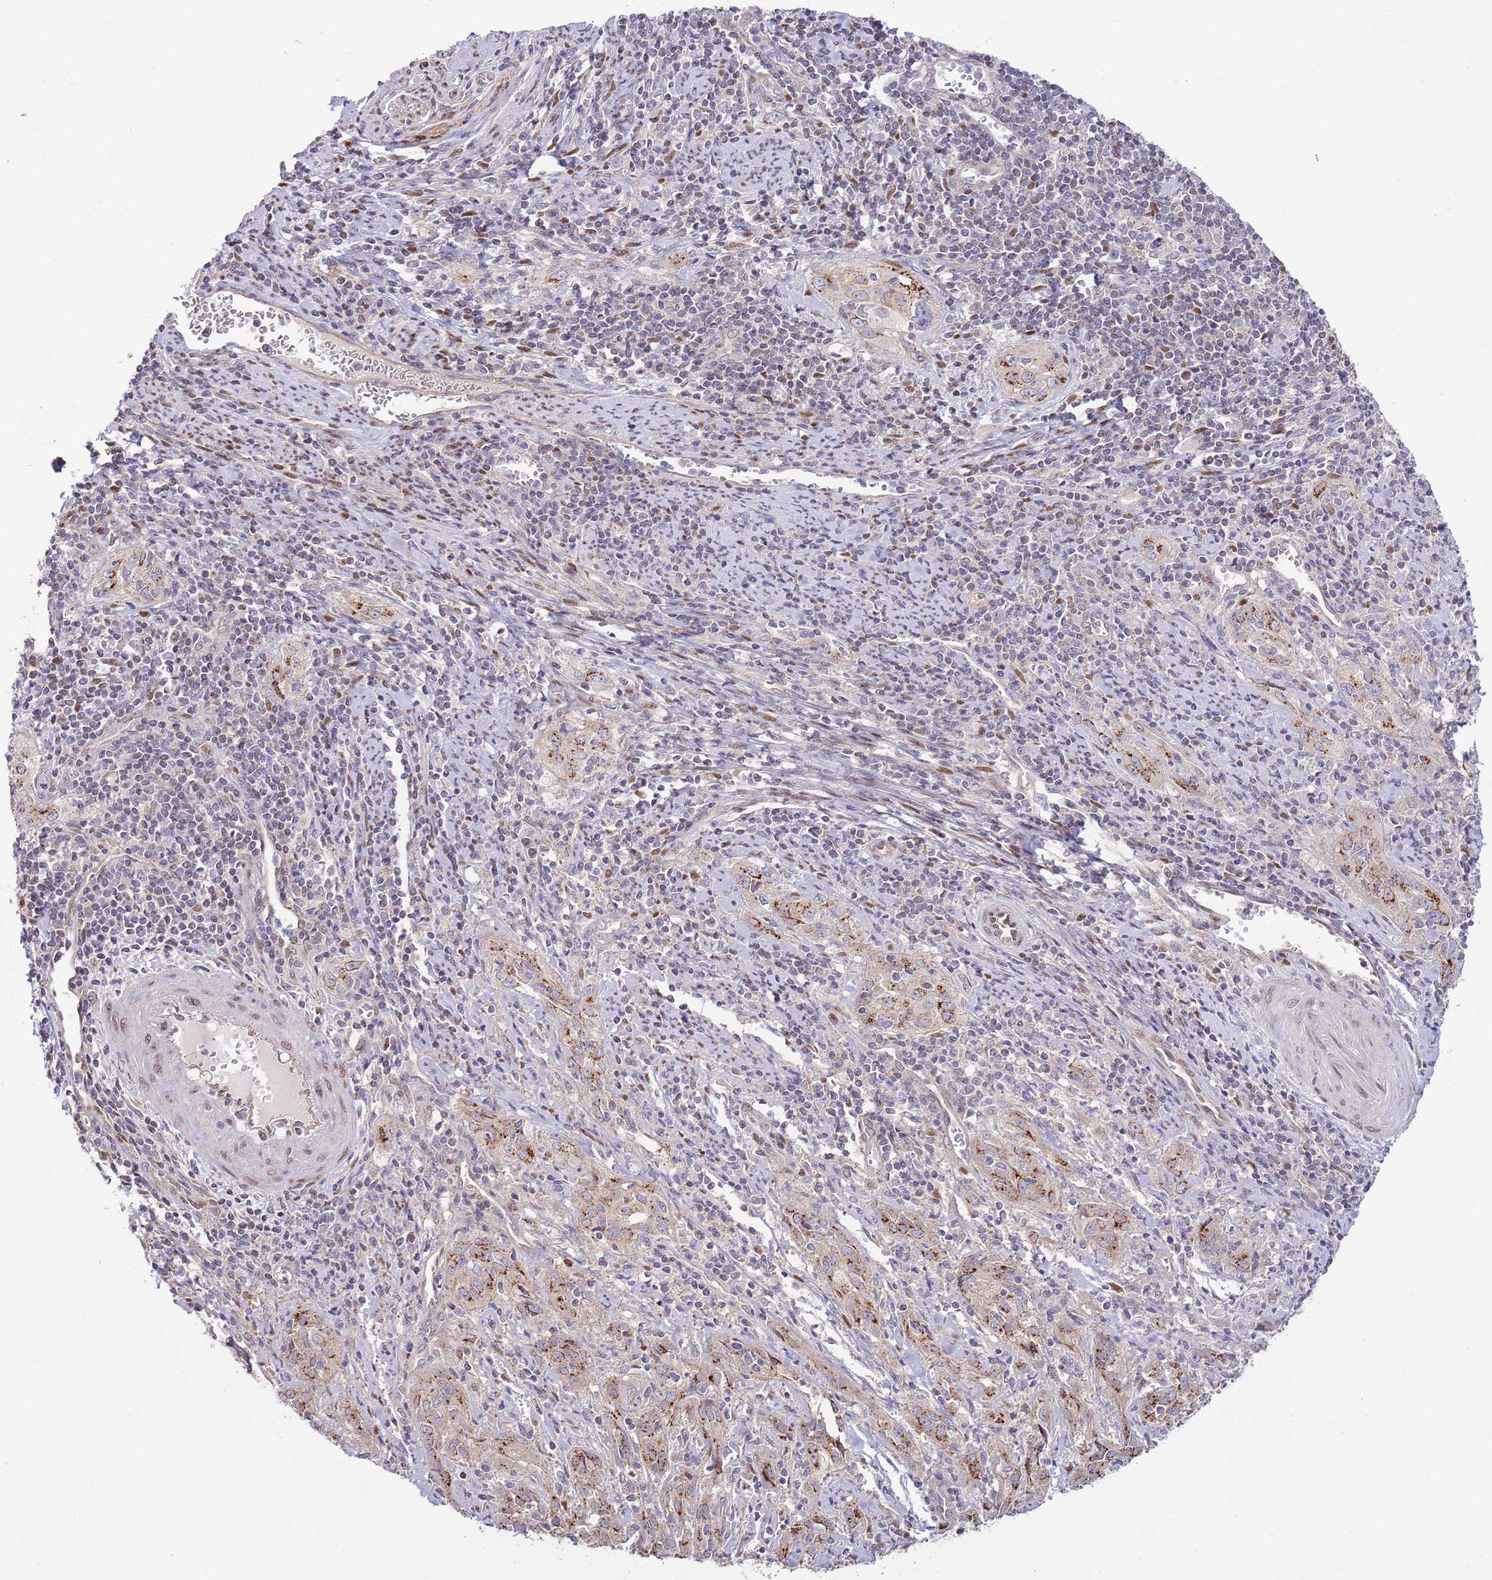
{"staining": {"intensity": "moderate", "quantity": ">75%", "location": "cytoplasmic/membranous"}, "tissue": "cervical cancer", "cell_type": "Tumor cells", "image_type": "cancer", "snomed": [{"axis": "morphology", "description": "Squamous cell carcinoma, NOS"}, {"axis": "topography", "description": "Cervix"}], "caption": "The immunohistochemical stain shows moderate cytoplasmic/membranous expression in tumor cells of cervical cancer (squamous cell carcinoma) tissue.", "gene": "ARL2BP", "patient": {"sex": "female", "age": 57}}